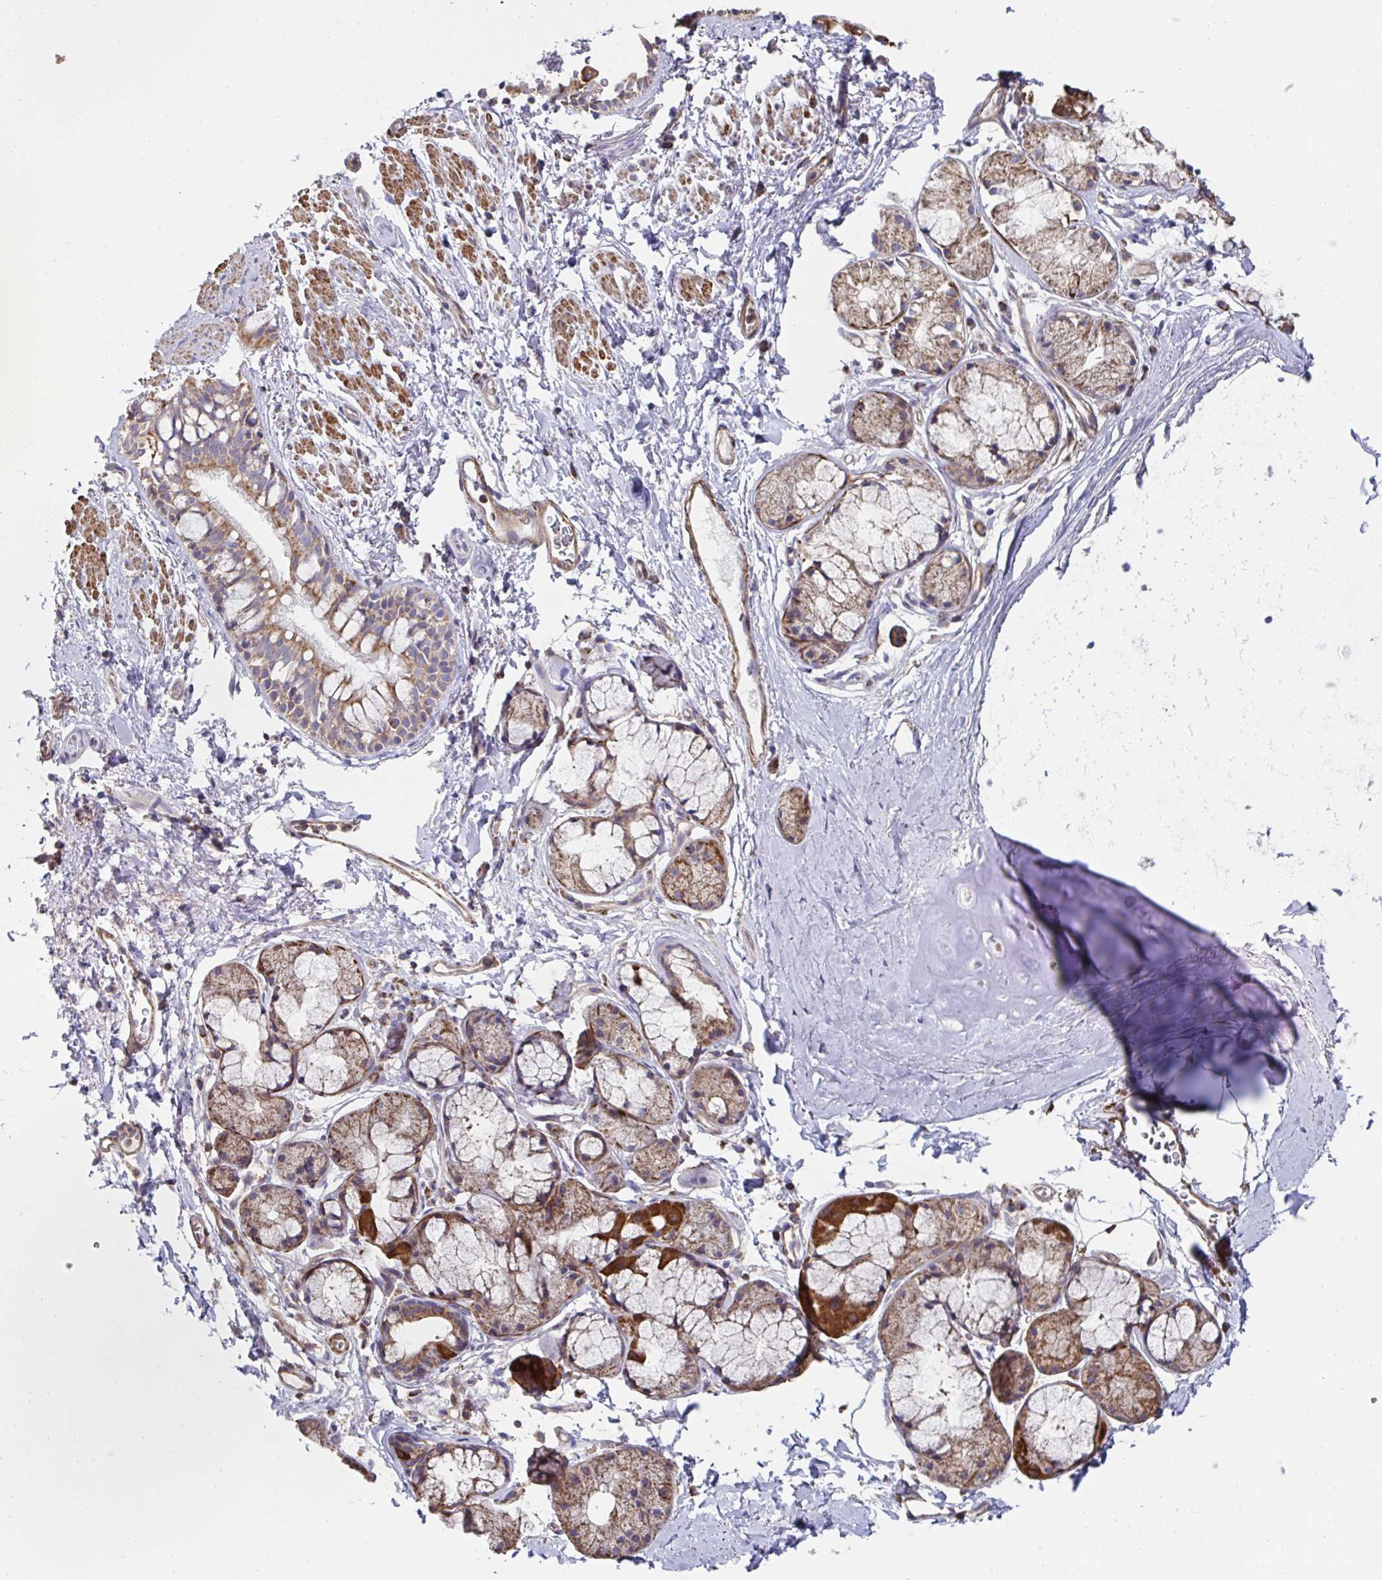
{"staining": {"intensity": "moderate", "quantity": ">75%", "location": "cytoplasmic/membranous"}, "tissue": "bronchus", "cell_type": "Respiratory epithelial cells", "image_type": "normal", "snomed": [{"axis": "morphology", "description": "Normal tissue, NOS"}, {"axis": "topography", "description": "Lymph node"}, {"axis": "topography", "description": "Cartilage tissue"}, {"axis": "topography", "description": "Bronchus"}], "caption": "An IHC photomicrograph of benign tissue is shown. Protein staining in brown labels moderate cytoplasmic/membranous positivity in bronchus within respiratory epithelial cells. (DAB (3,3'-diaminobenzidine) IHC with brightfield microscopy, high magnification).", "gene": "DZANK1", "patient": {"sex": "female", "age": 70}}